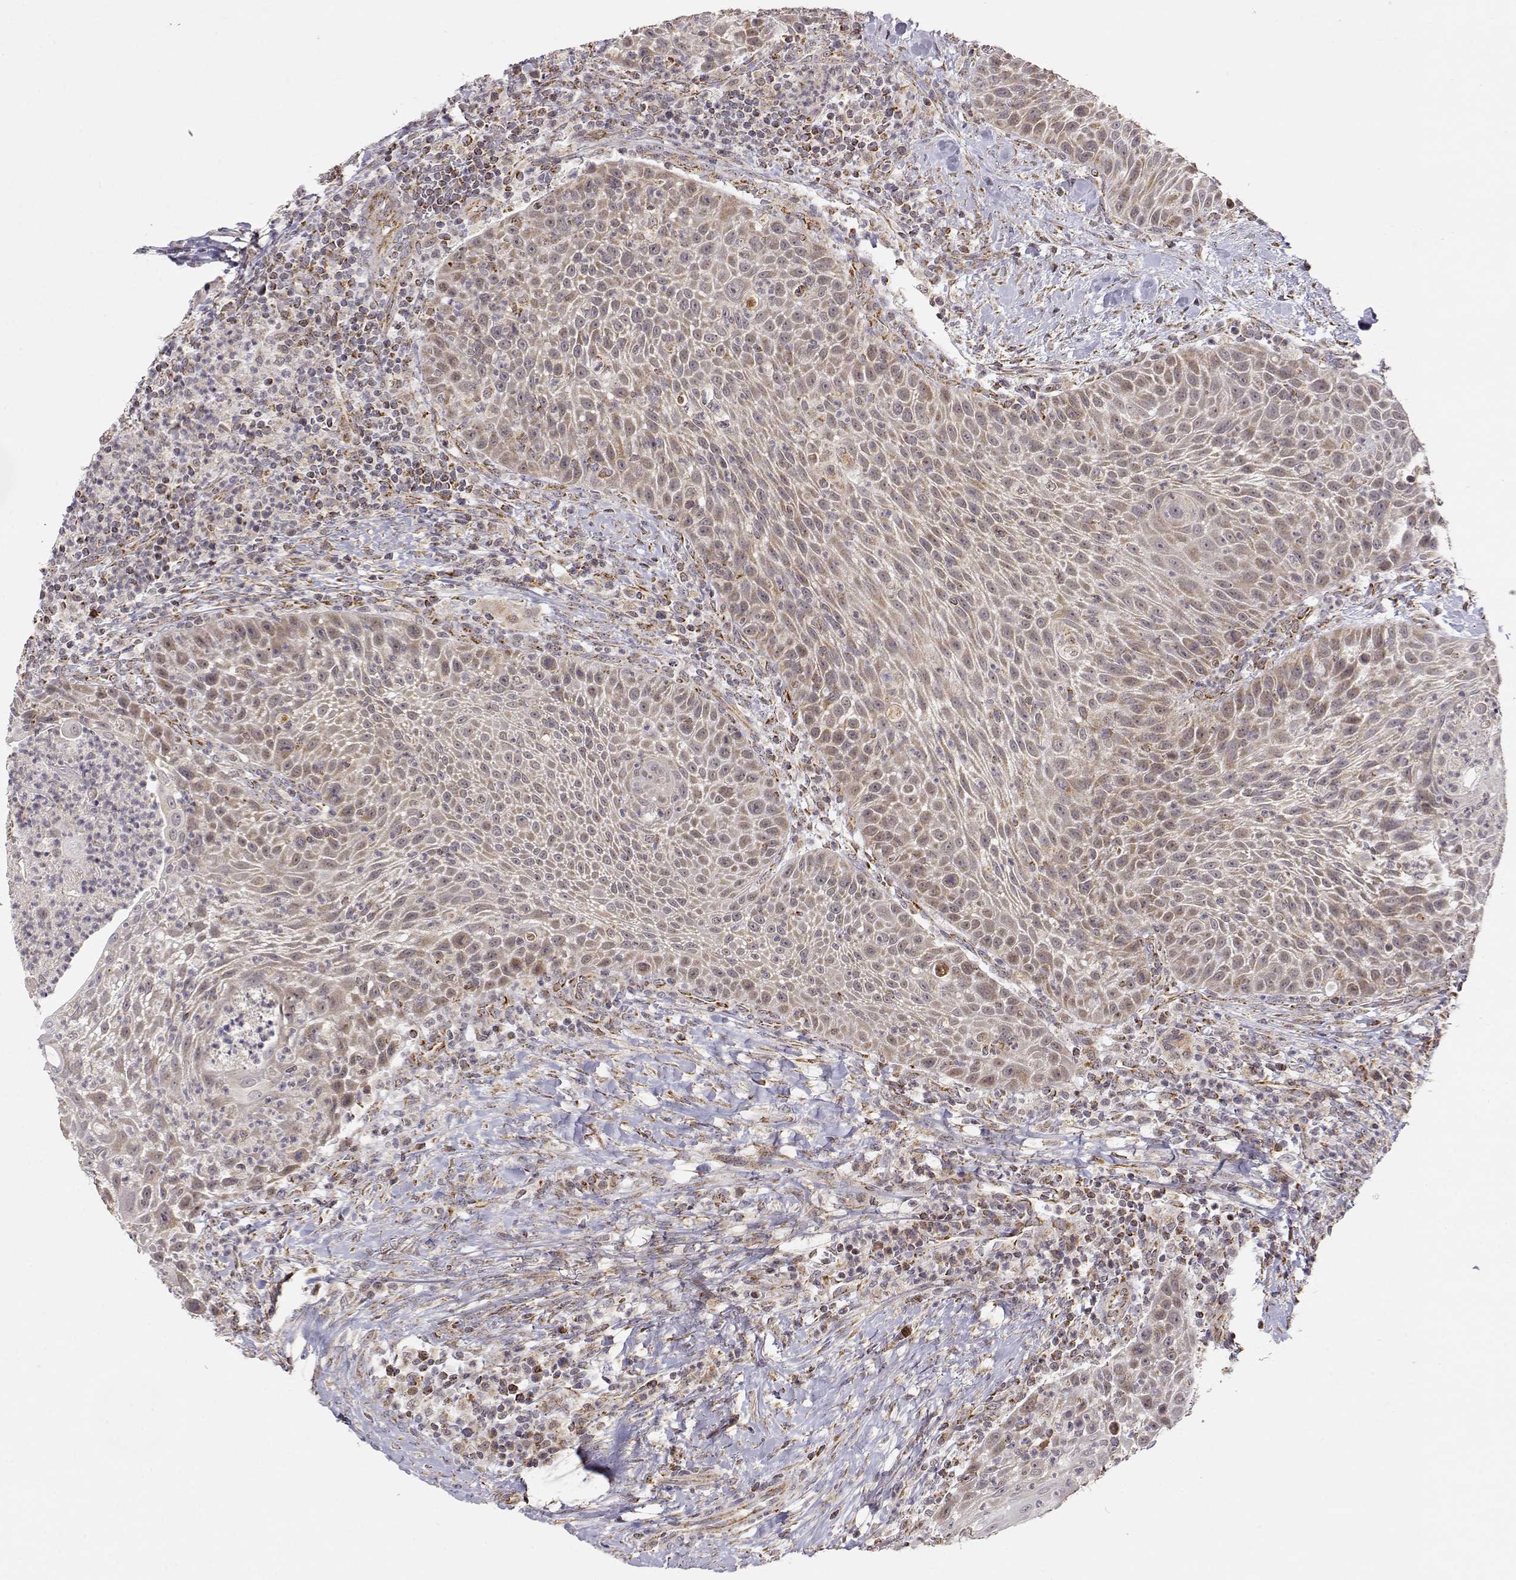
{"staining": {"intensity": "weak", "quantity": ">75%", "location": "cytoplasmic/membranous"}, "tissue": "head and neck cancer", "cell_type": "Tumor cells", "image_type": "cancer", "snomed": [{"axis": "morphology", "description": "Squamous cell carcinoma, NOS"}, {"axis": "topography", "description": "Head-Neck"}], "caption": "Immunohistochemistry histopathology image of head and neck squamous cell carcinoma stained for a protein (brown), which displays low levels of weak cytoplasmic/membranous positivity in approximately >75% of tumor cells.", "gene": "EXOG", "patient": {"sex": "male", "age": 69}}